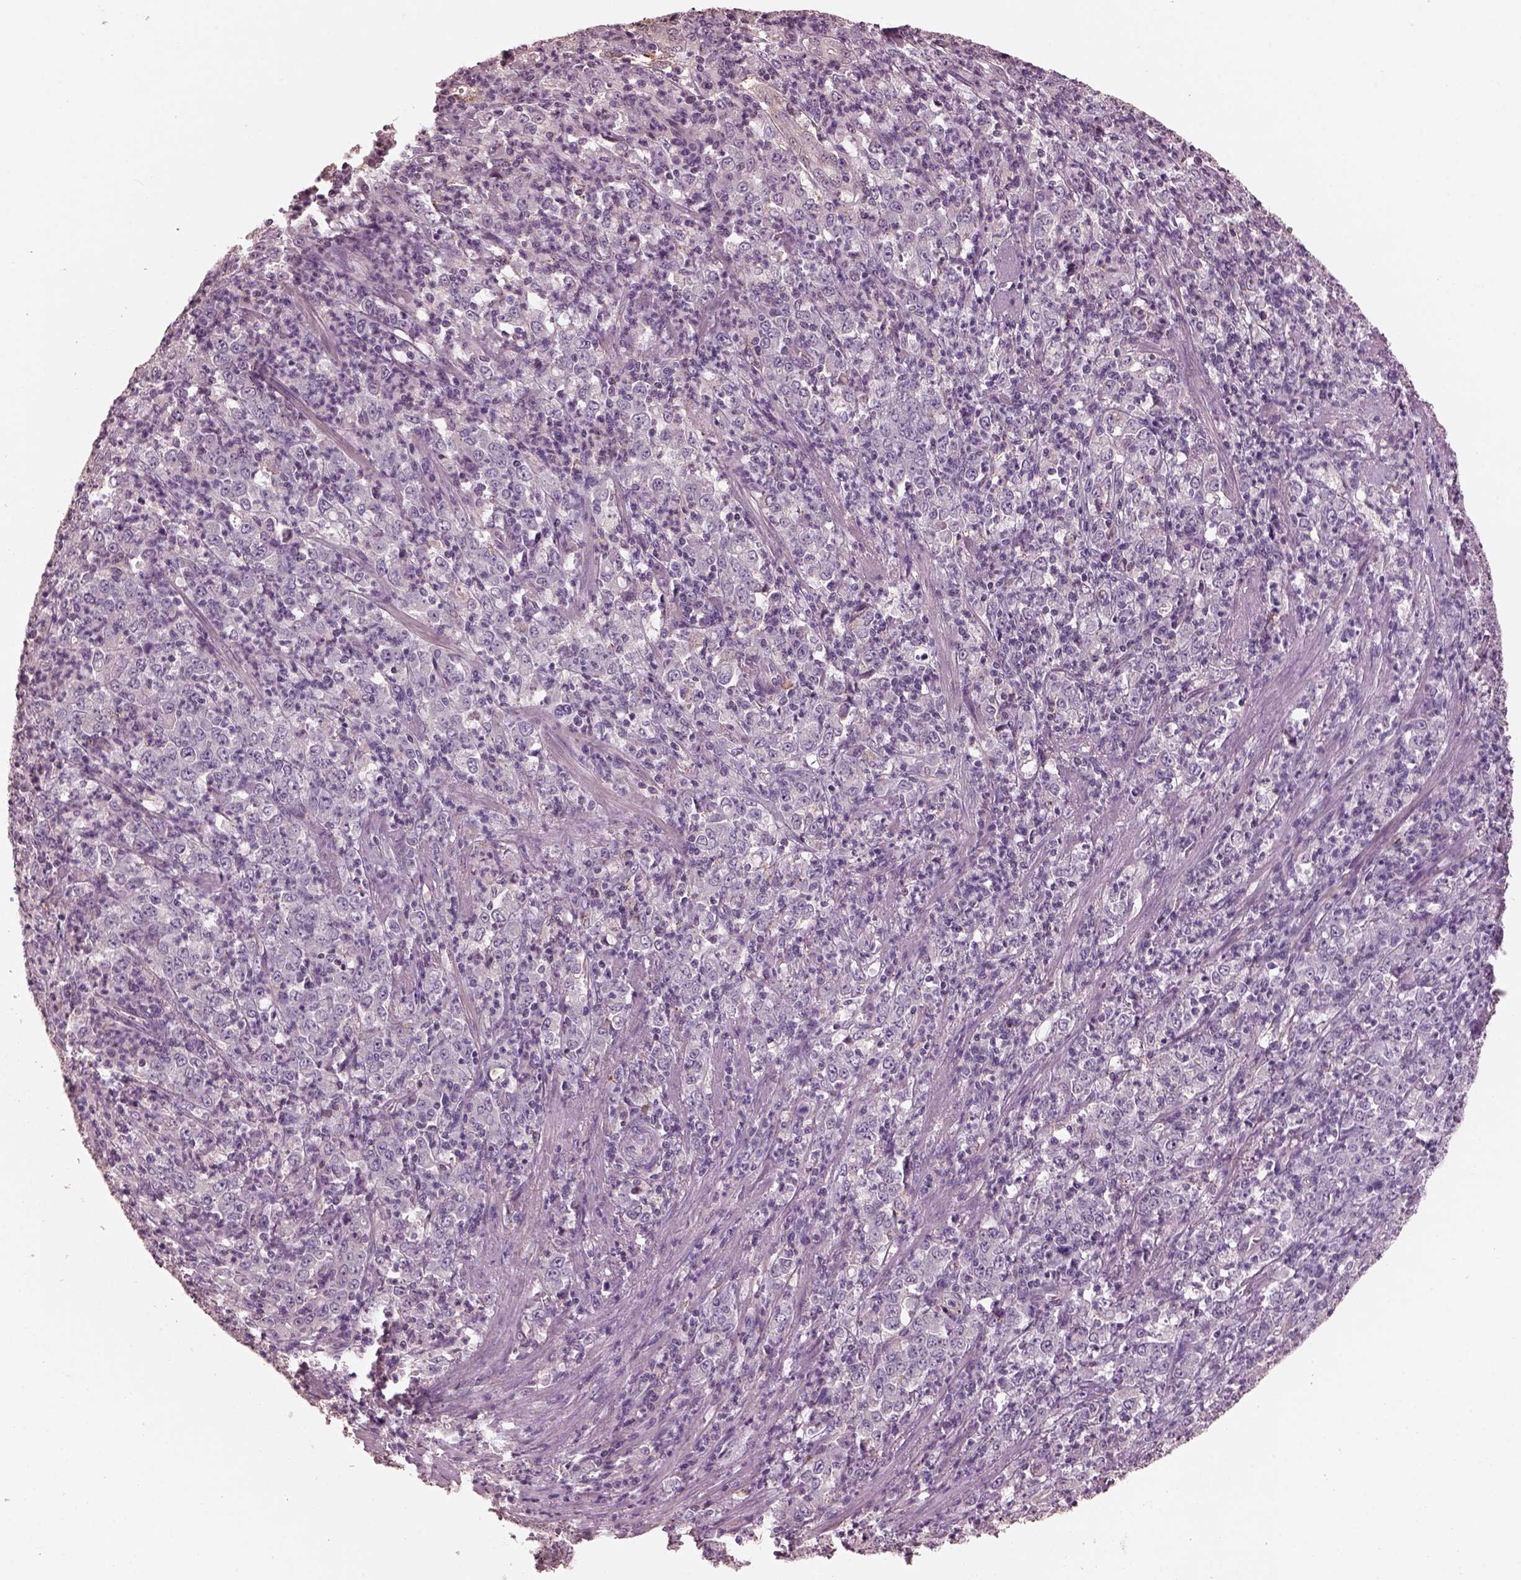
{"staining": {"intensity": "negative", "quantity": "none", "location": "none"}, "tissue": "stomach cancer", "cell_type": "Tumor cells", "image_type": "cancer", "snomed": [{"axis": "morphology", "description": "Adenocarcinoma, NOS"}, {"axis": "topography", "description": "Stomach, lower"}], "caption": "Immunohistochemical staining of human stomach cancer (adenocarcinoma) reveals no significant positivity in tumor cells.", "gene": "SRI", "patient": {"sex": "female", "age": 71}}